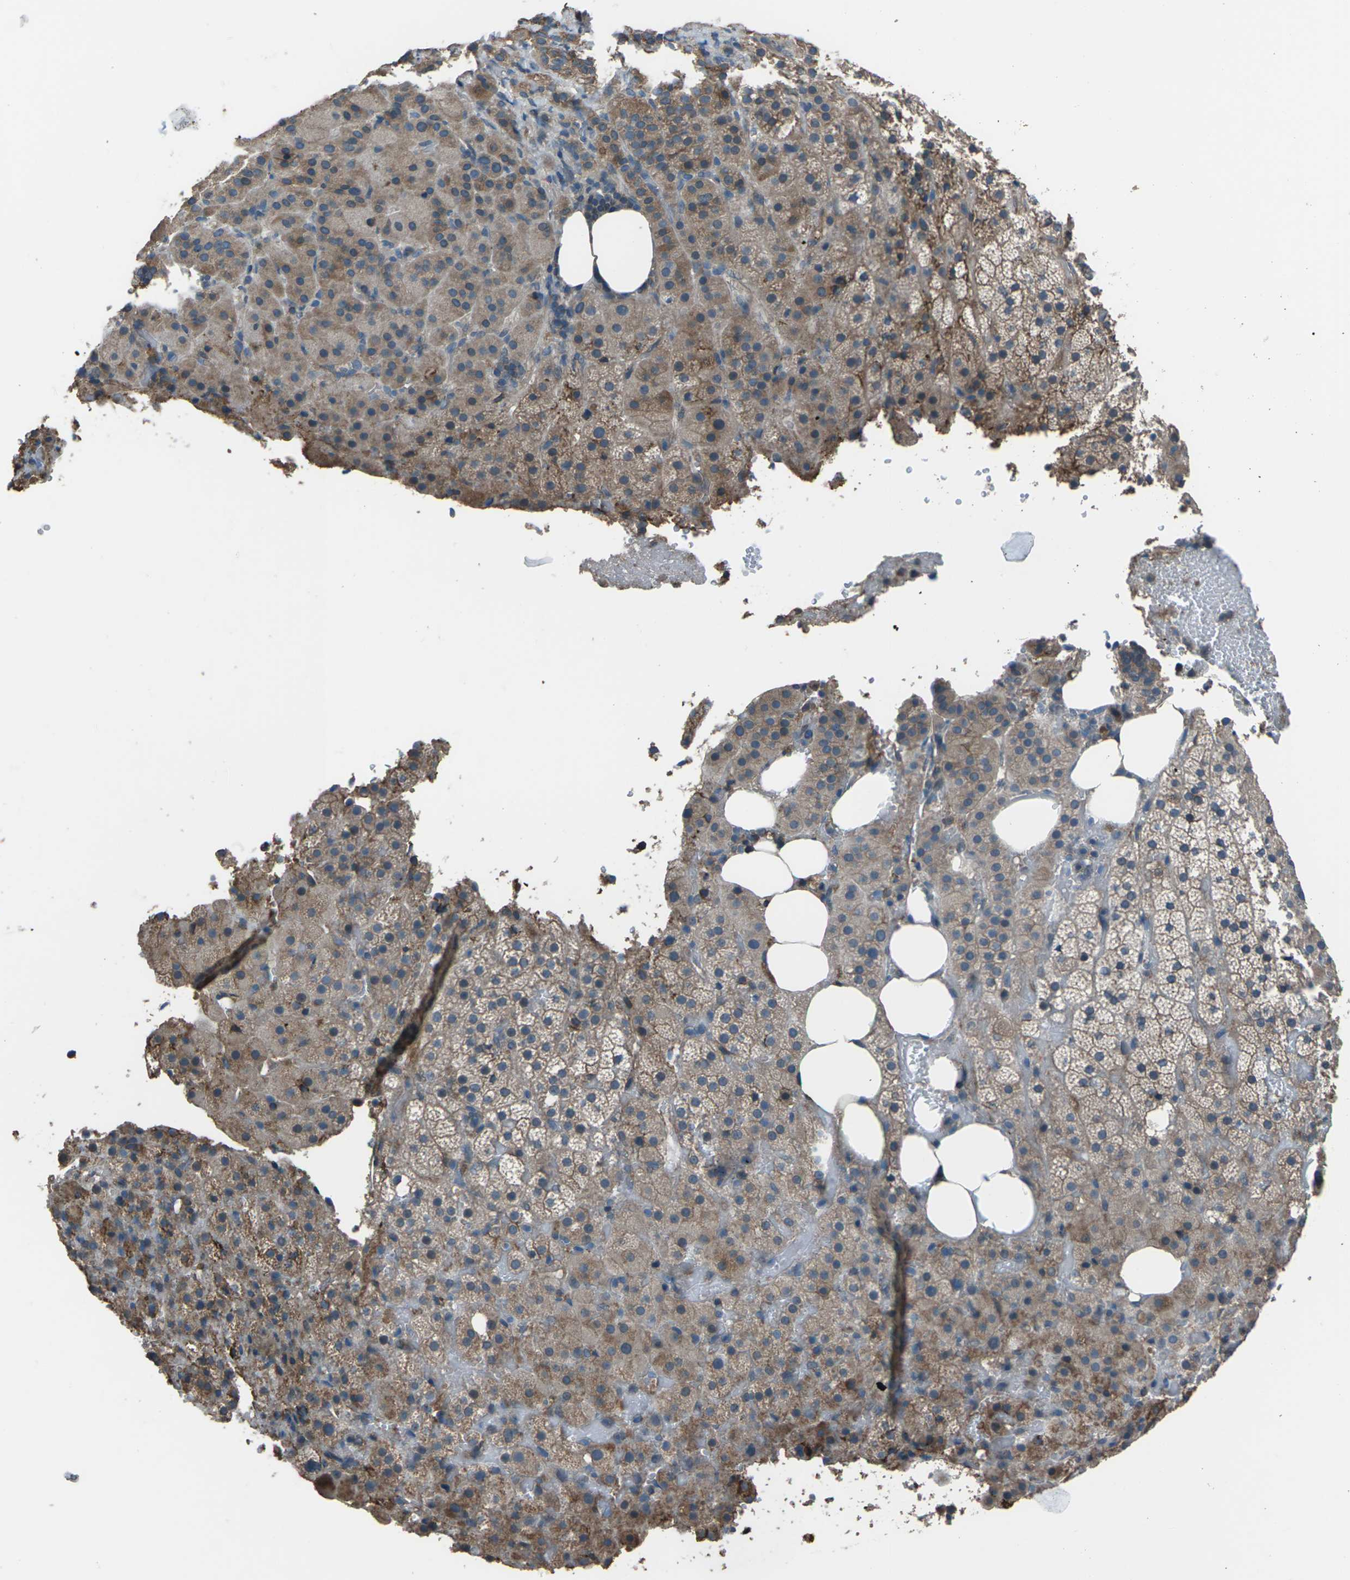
{"staining": {"intensity": "moderate", "quantity": ">75%", "location": "cytoplasmic/membranous"}, "tissue": "adrenal gland", "cell_type": "Glandular cells", "image_type": "normal", "snomed": [{"axis": "morphology", "description": "Normal tissue, NOS"}, {"axis": "topography", "description": "Adrenal gland"}], "caption": "DAB (3,3'-diaminobenzidine) immunohistochemical staining of normal adrenal gland displays moderate cytoplasmic/membranous protein staining in approximately >75% of glandular cells.", "gene": "CMTM4", "patient": {"sex": "female", "age": 59}}